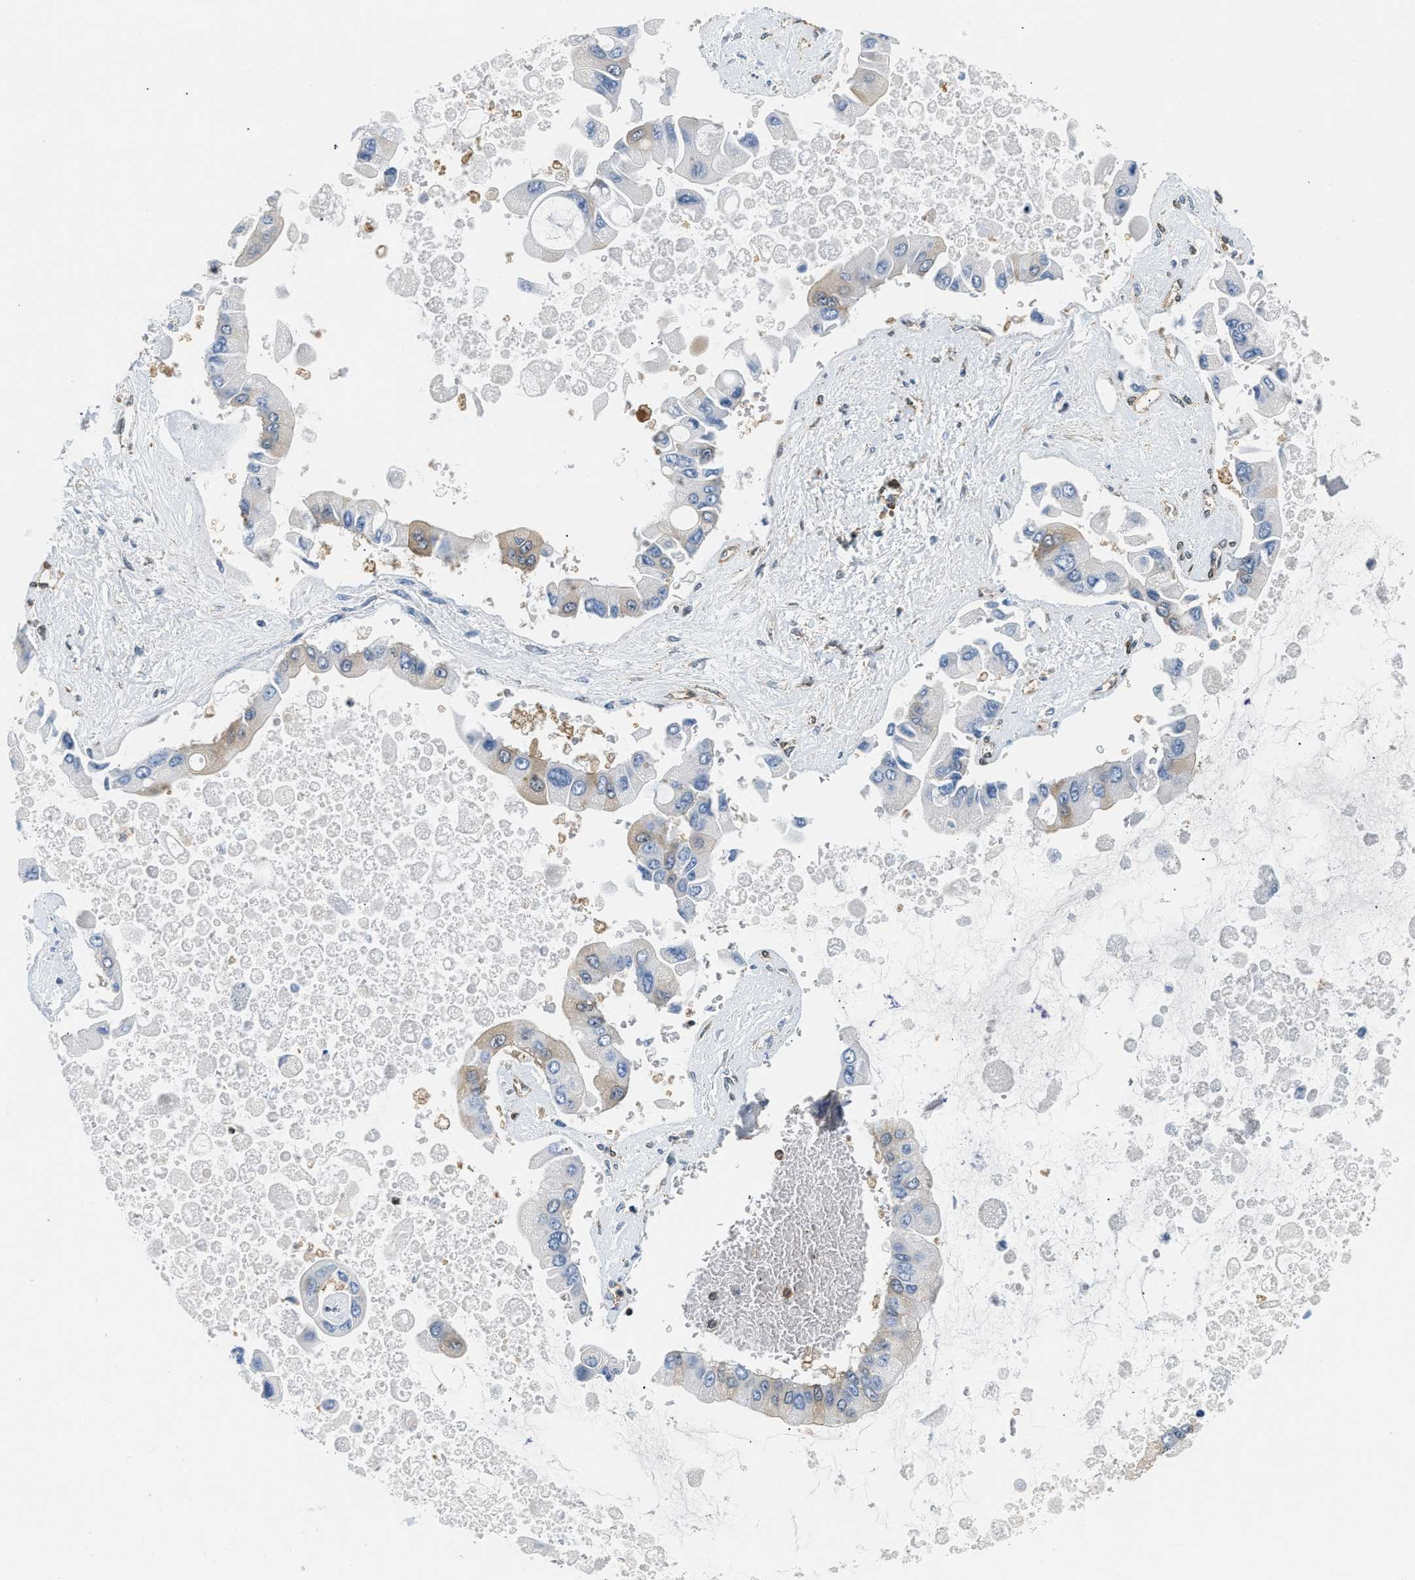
{"staining": {"intensity": "negative", "quantity": "none", "location": "none"}, "tissue": "liver cancer", "cell_type": "Tumor cells", "image_type": "cancer", "snomed": [{"axis": "morphology", "description": "Cholangiocarcinoma"}, {"axis": "topography", "description": "Liver"}], "caption": "IHC of liver cancer (cholangiocarcinoma) exhibits no positivity in tumor cells. Brightfield microscopy of immunohistochemistry stained with DAB (brown) and hematoxylin (blue), captured at high magnification.", "gene": "EIF4EBP2", "patient": {"sex": "male", "age": 50}}